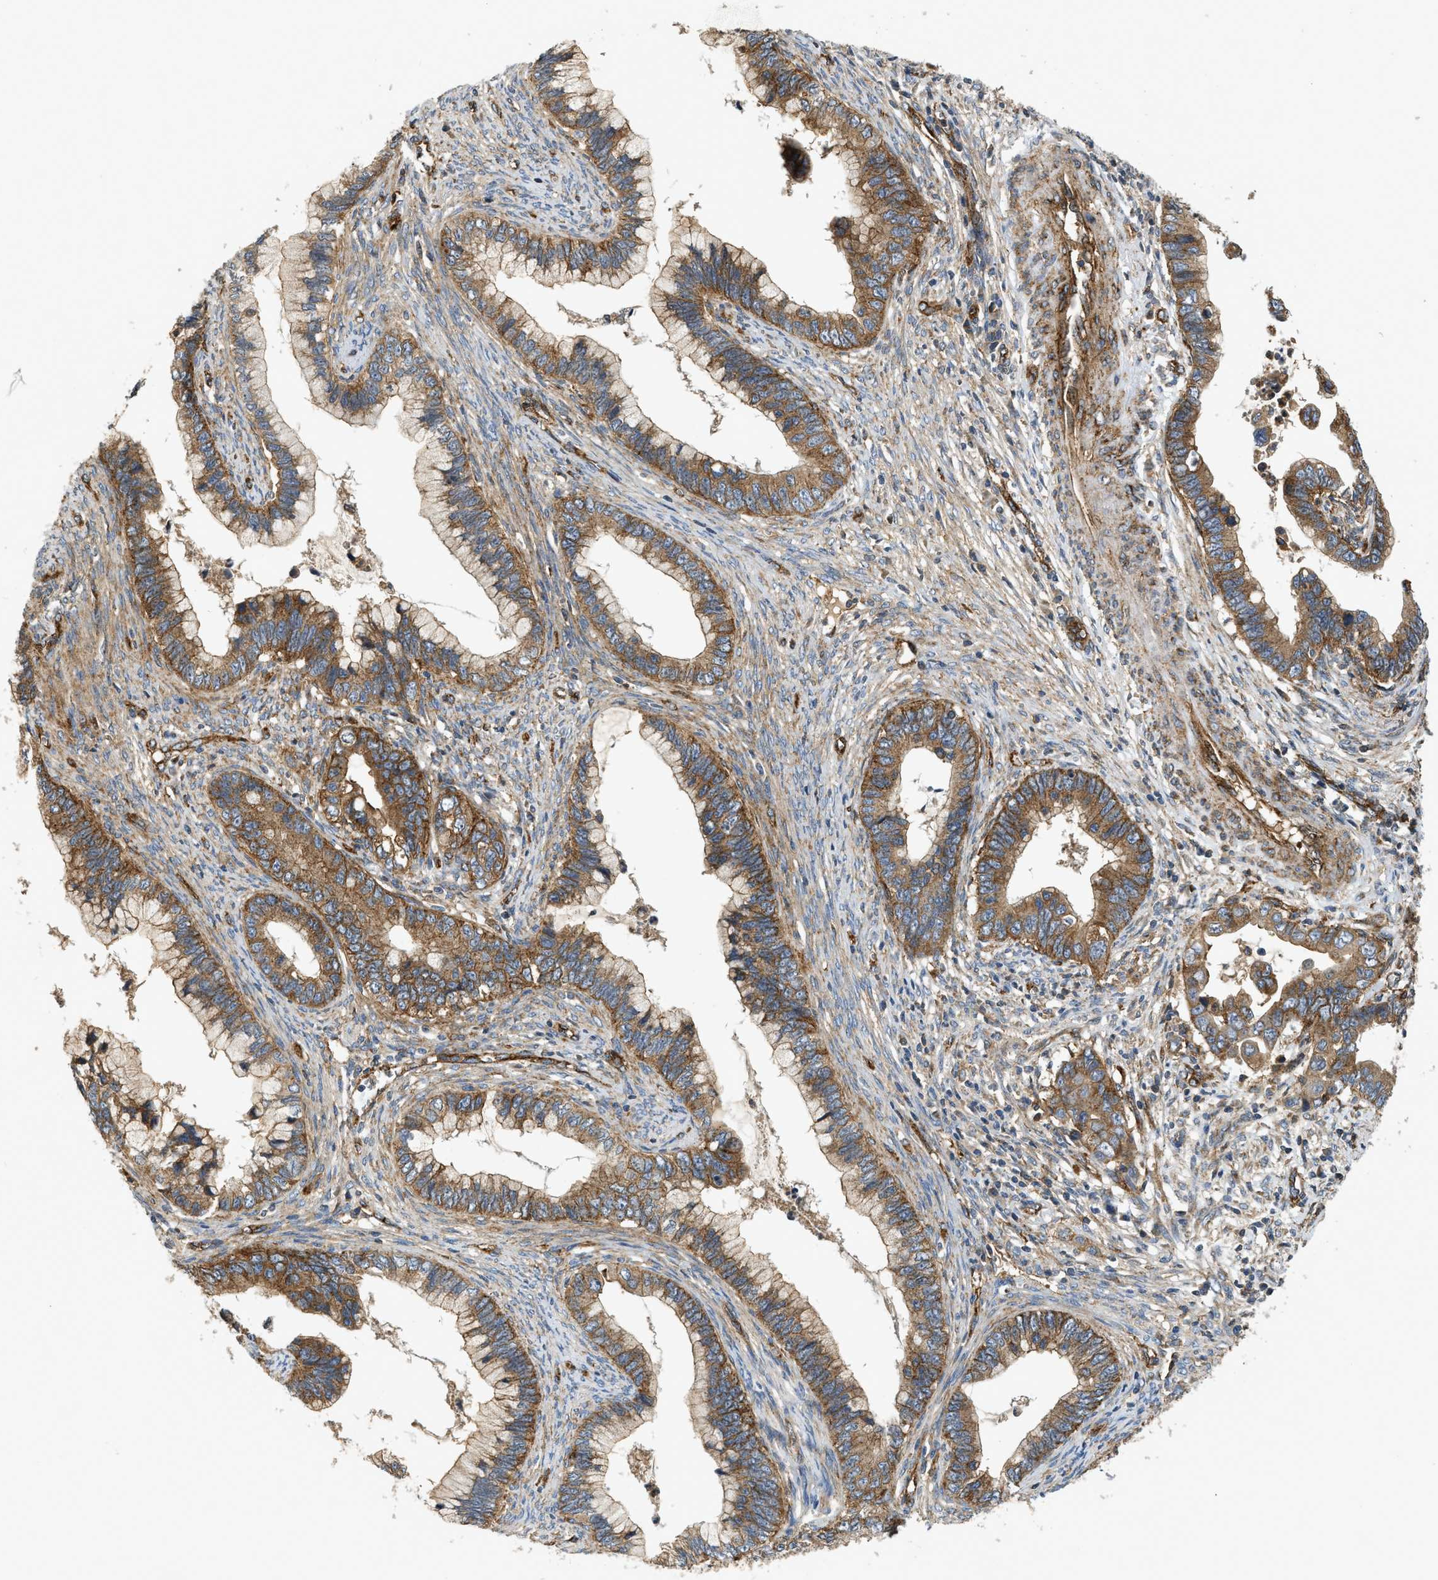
{"staining": {"intensity": "moderate", "quantity": ">75%", "location": "cytoplasmic/membranous"}, "tissue": "cervical cancer", "cell_type": "Tumor cells", "image_type": "cancer", "snomed": [{"axis": "morphology", "description": "Adenocarcinoma, NOS"}, {"axis": "topography", "description": "Cervix"}], "caption": "Protein analysis of cervical adenocarcinoma tissue reveals moderate cytoplasmic/membranous positivity in approximately >75% of tumor cells.", "gene": "HIP1", "patient": {"sex": "female", "age": 44}}